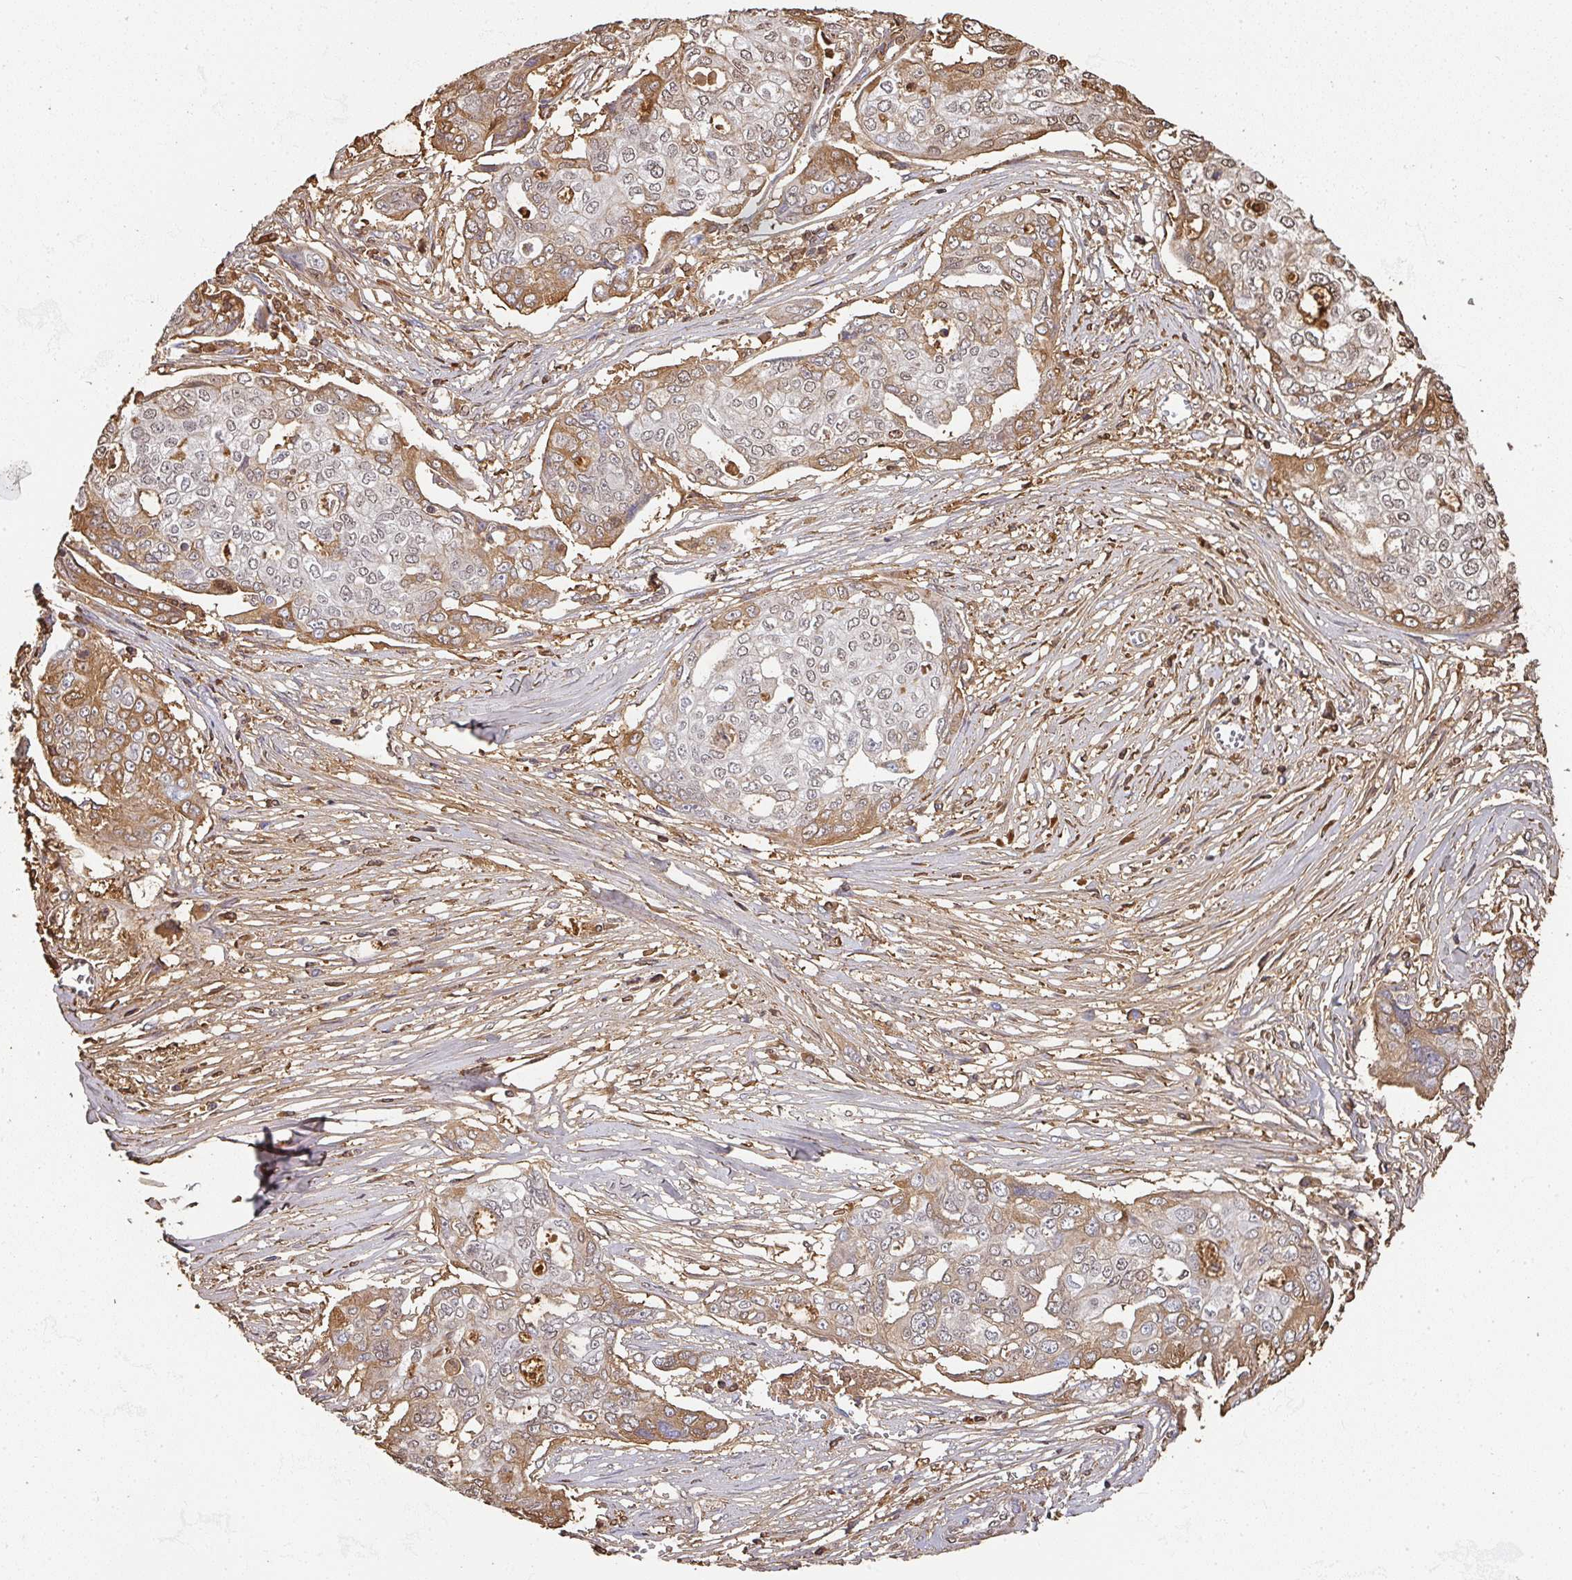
{"staining": {"intensity": "moderate", "quantity": "<25%", "location": "cytoplasmic/membranous,nuclear"}, "tissue": "ovarian cancer", "cell_type": "Tumor cells", "image_type": "cancer", "snomed": [{"axis": "morphology", "description": "Carcinoma, endometroid"}, {"axis": "topography", "description": "Ovary"}], "caption": "Immunohistochemical staining of human ovarian cancer (endometroid carcinoma) displays moderate cytoplasmic/membranous and nuclear protein positivity in approximately <25% of tumor cells.", "gene": "ALB", "patient": {"sex": "female", "age": 70}}